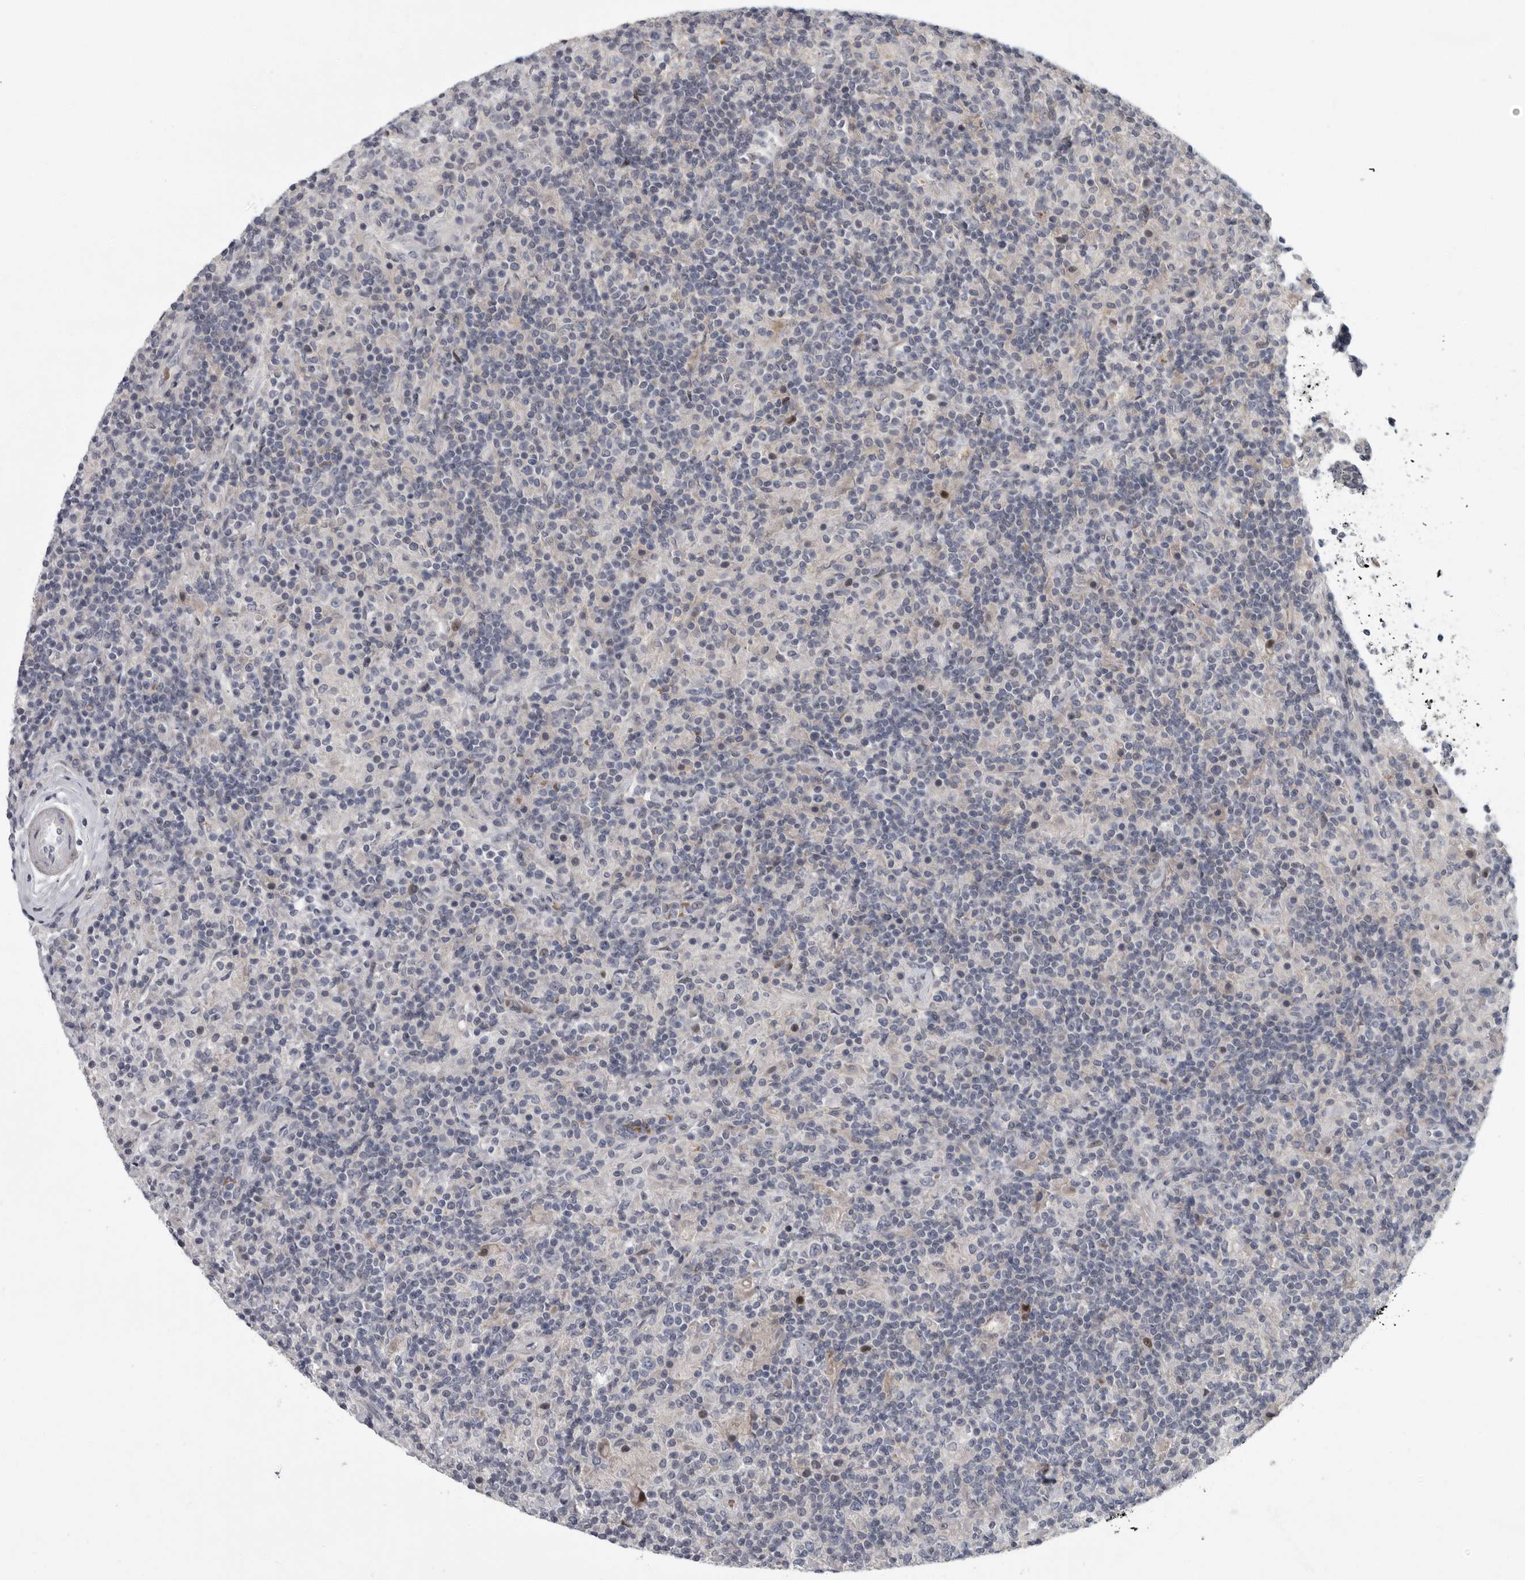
{"staining": {"intensity": "negative", "quantity": "none", "location": "none"}, "tissue": "lymphoma", "cell_type": "Tumor cells", "image_type": "cancer", "snomed": [{"axis": "morphology", "description": "Hodgkin's disease, NOS"}, {"axis": "topography", "description": "Lymph node"}], "caption": "Tumor cells show no significant positivity in Hodgkin's disease.", "gene": "PDE7A", "patient": {"sex": "male", "age": 70}}